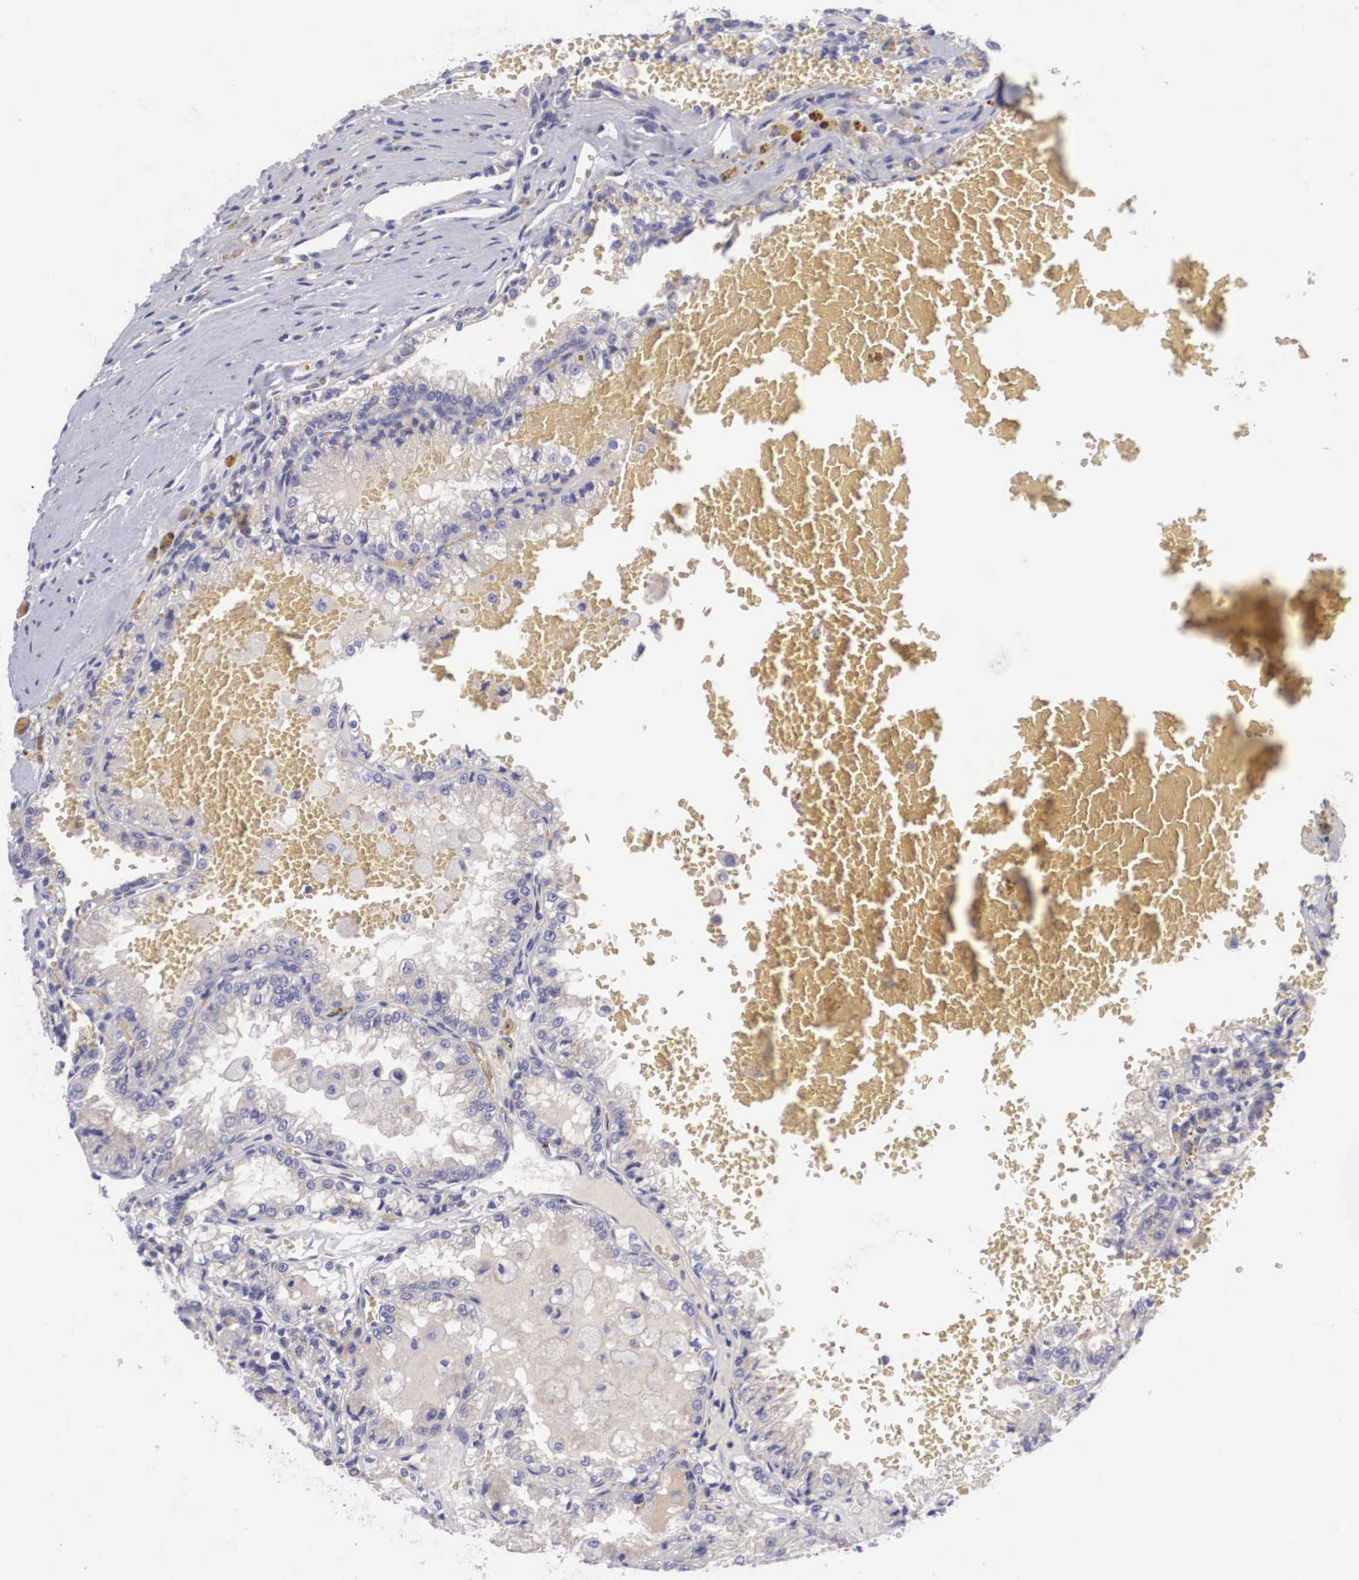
{"staining": {"intensity": "negative", "quantity": "none", "location": "none"}, "tissue": "renal cancer", "cell_type": "Tumor cells", "image_type": "cancer", "snomed": [{"axis": "morphology", "description": "Adenocarcinoma, NOS"}, {"axis": "topography", "description": "Kidney"}], "caption": "This is an immunohistochemistry (IHC) photomicrograph of human adenocarcinoma (renal). There is no staining in tumor cells.", "gene": "CLU", "patient": {"sex": "female", "age": 56}}